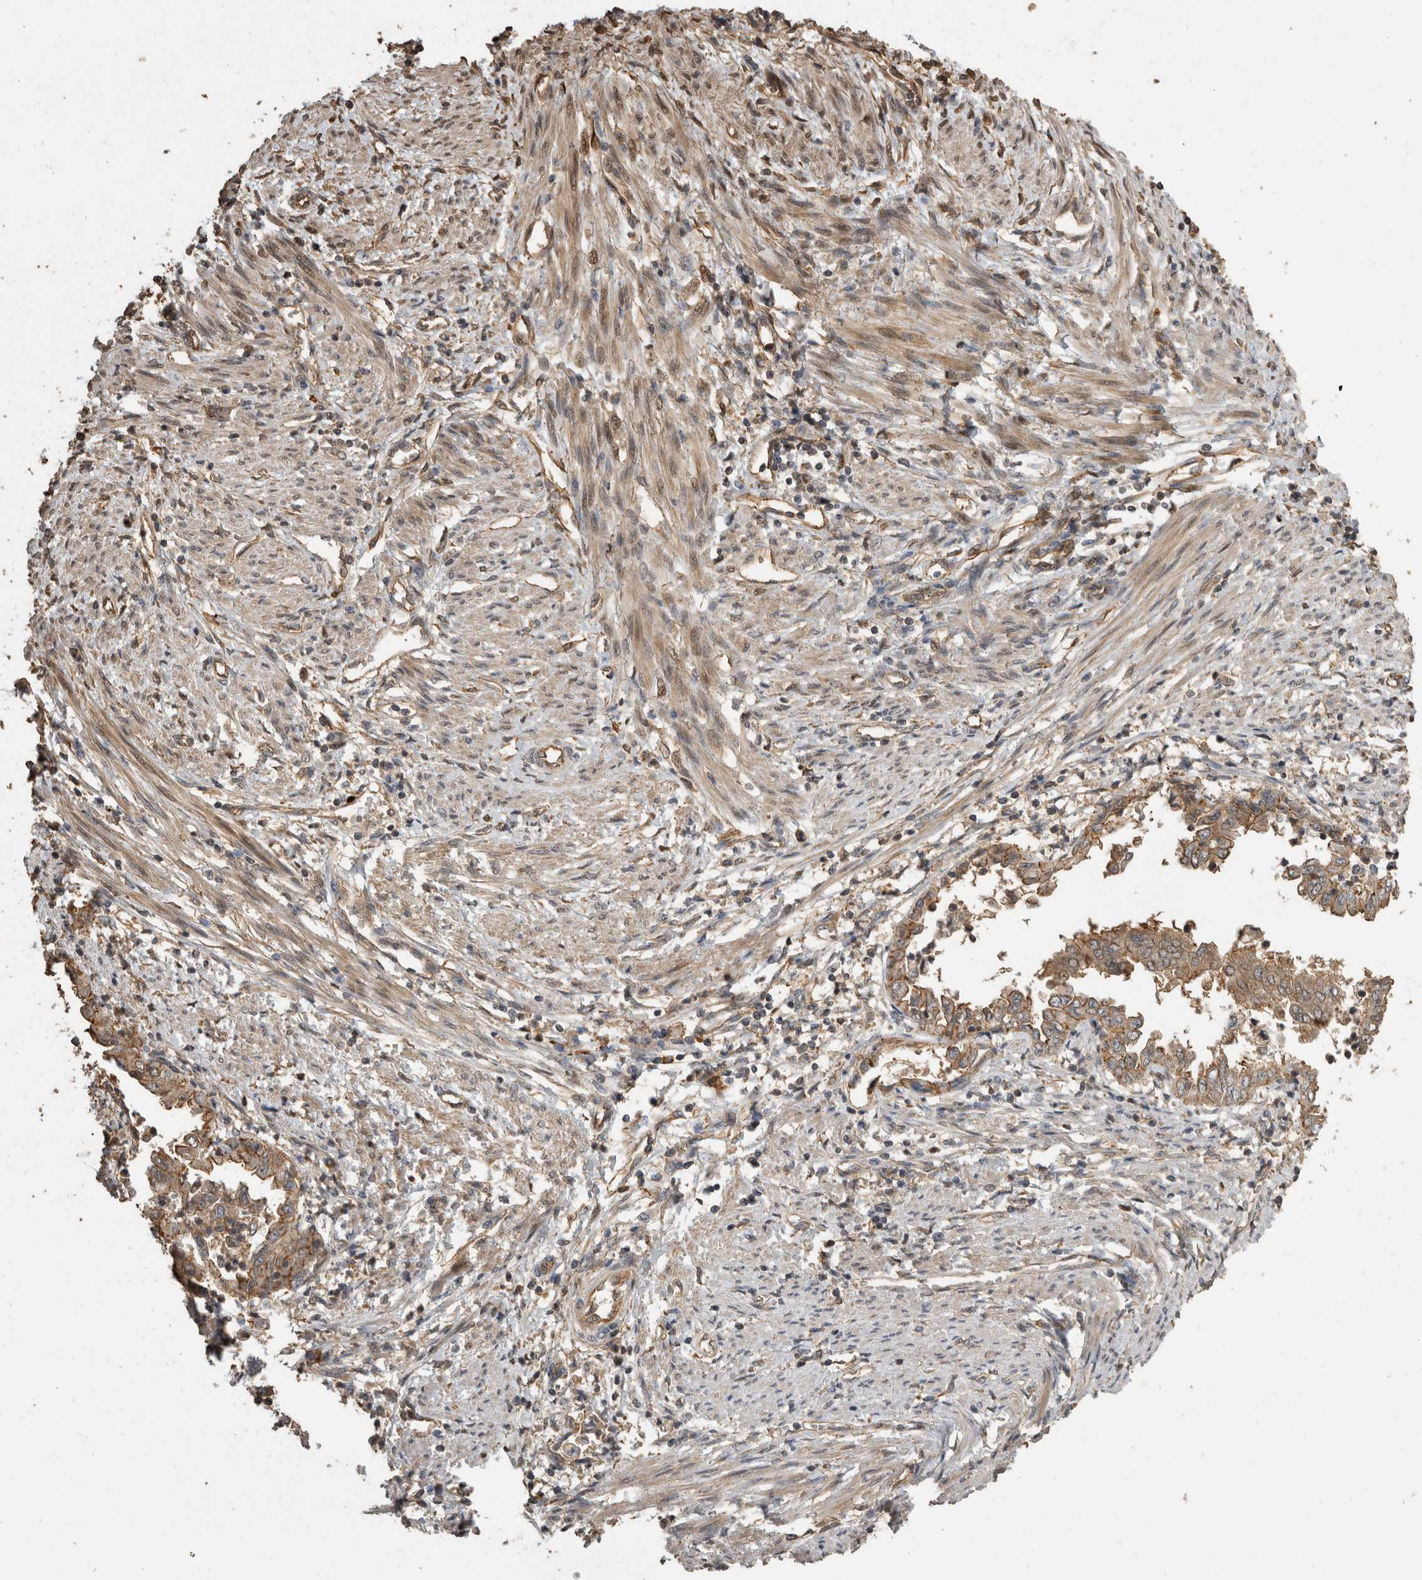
{"staining": {"intensity": "weak", "quantity": ">75%", "location": "cytoplasmic/membranous"}, "tissue": "endometrial cancer", "cell_type": "Tumor cells", "image_type": "cancer", "snomed": [{"axis": "morphology", "description": "Adenocarcinoma, NOS"}, {"axis": "topography", "description": "Endometrium"}], "caption": "A low amount of weak cytoplasmic/membranous staining is present in approximately >75% of tumor cells in endometrial adenocarcinoma tissue.", "gene": "RHPN1", "patient": {"sex": "female", "age": 85}}